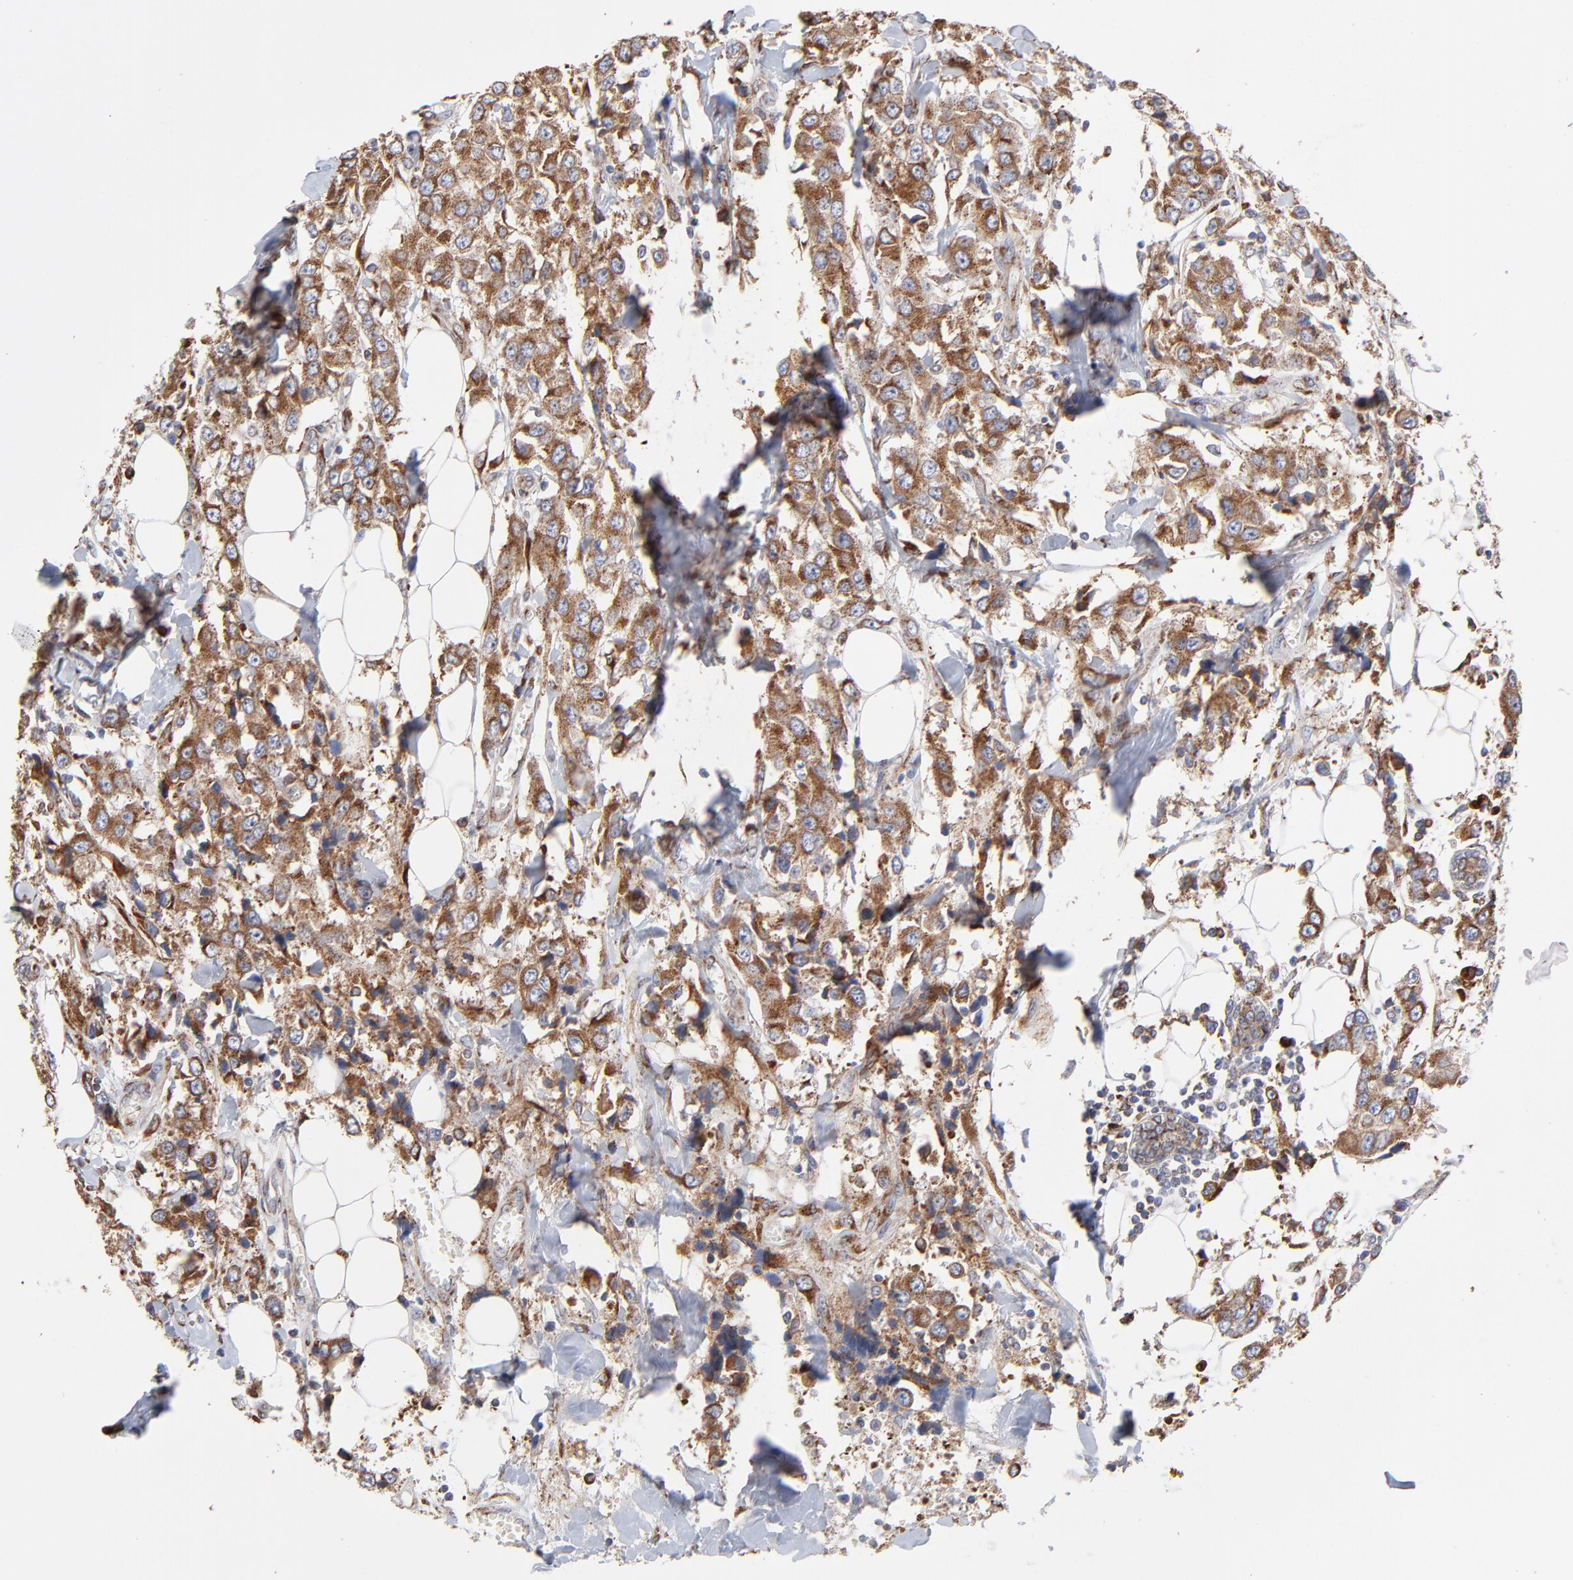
{"staining": {"intensity": "moderate", "quantity": ">75%", "location": "cytoplasmic/membranous"}, "tissue": "breast cancer", "cell_type": "Tumor cells", "image_type": "cancer", "snomed": [{"axis": "morphology", "description": "Duct carcinoma"}, {"axis": "topography", "description": "Breast"}], "caption": "Tumor cells display medium levels of moderate cytoplasmic/membranous staining in approximately >75% of cells in human breast cancer (infiltrating ductal carcinoma). (brown staining indicates protein expression, while blue staining denotes nuclei).", "gene": "LMAN1", "patient": {"sex": "female", "age": 58}}